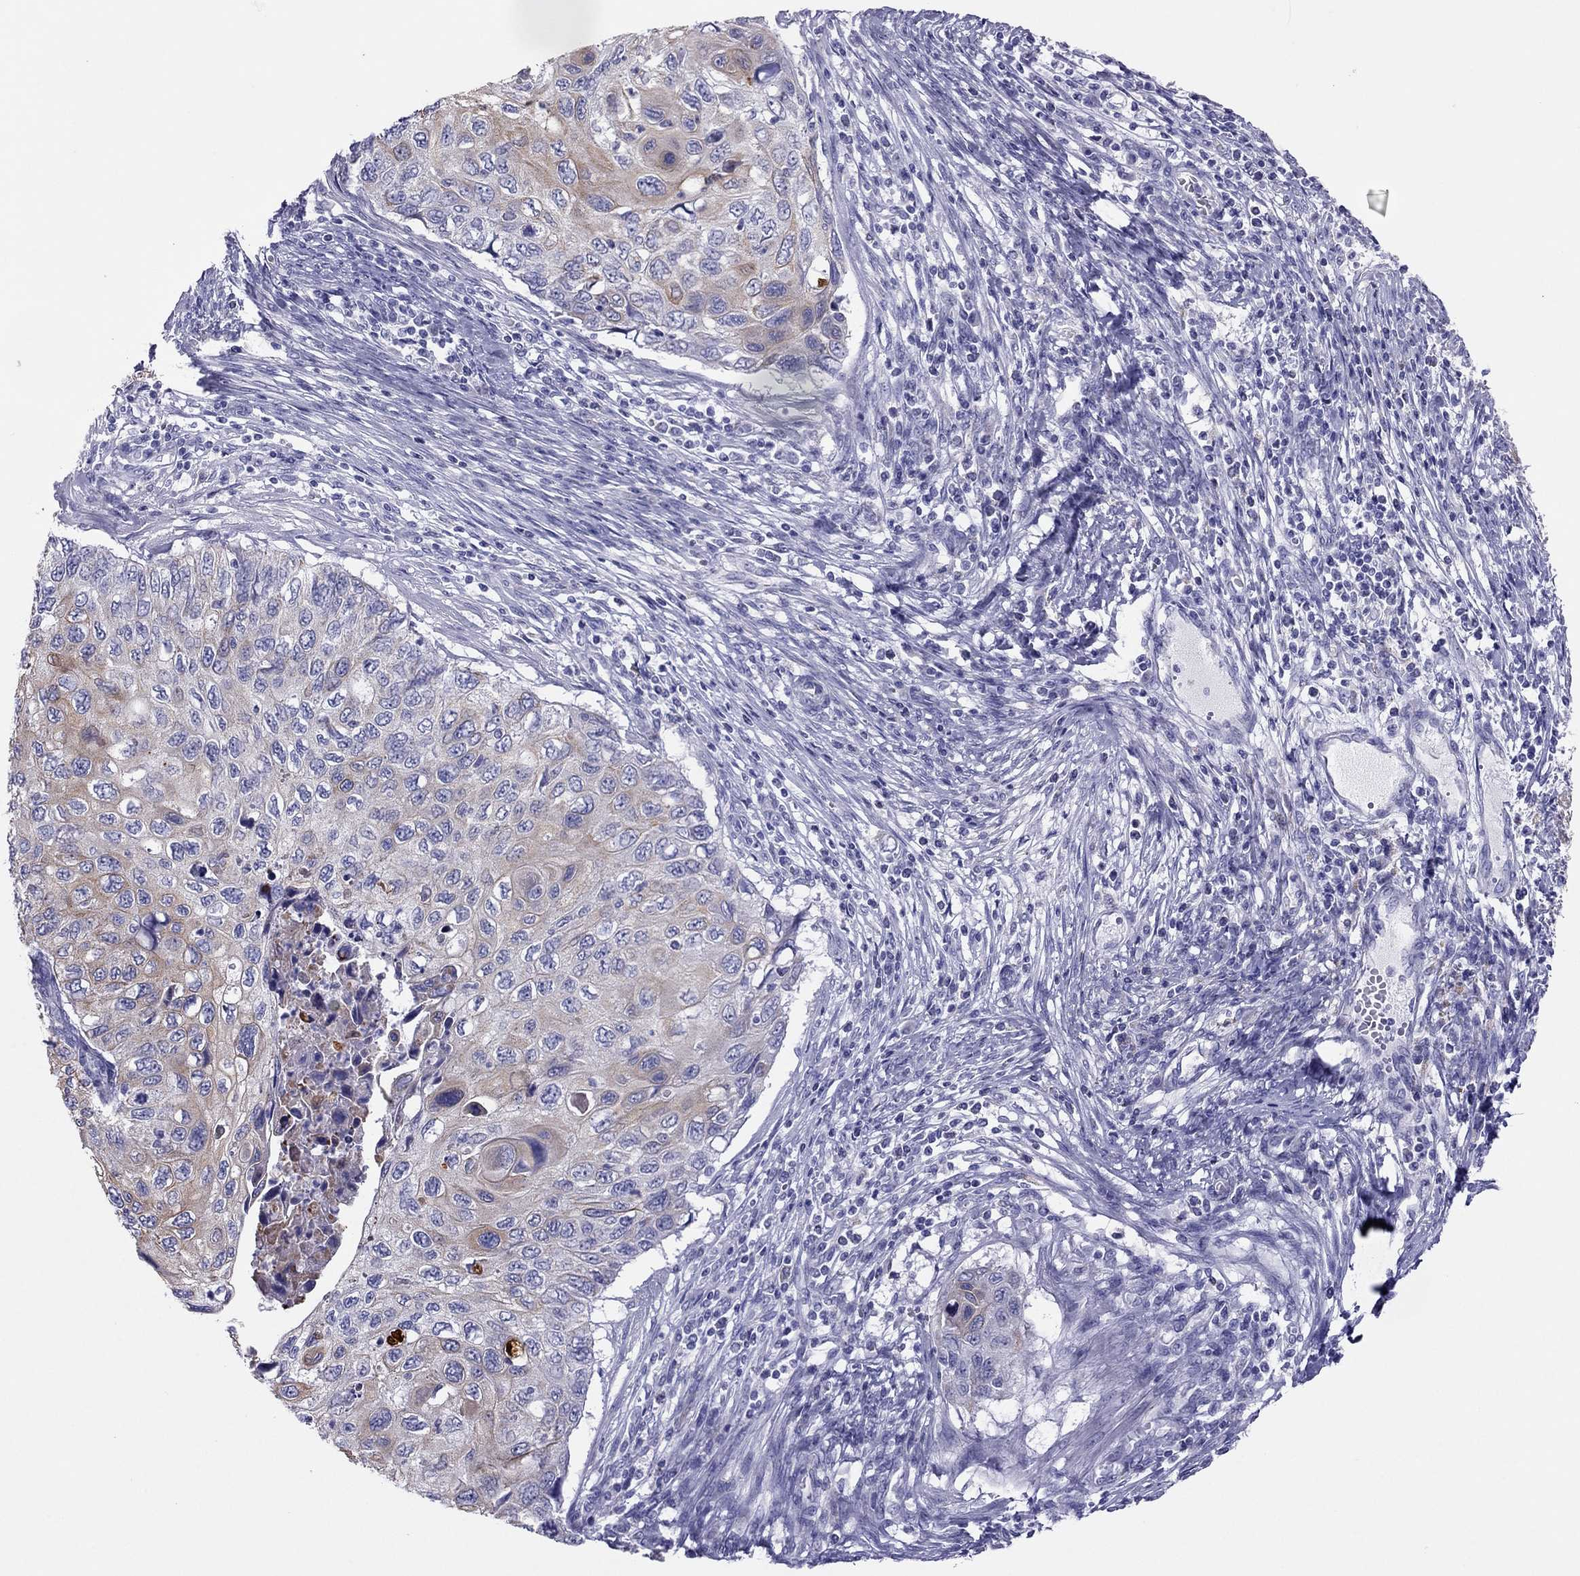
{"staining": {"intensity": "weak", "quantity": "25%-75%", "location": "cytoplasmic/membranous"}, "tissue": "cervical cancer", "cell_type": "Tumor cells", "image_type": "cancer", "snomed": [{"axis": "morphology", "description": "Squamous cell carcinoma, NOS"}, {"axis": "topography", "description": "Cervix"}], "caption": "Tumor cells show low levels of weak cytoplasmic/membranous expression in approximately 25%-75% of cells in squamous cell carcinoma (cervical). The staining was performed using DAB to visualize the protein expression in brown, while the nuclei were stained in blue with hematoxylin (Magnification: 20x).", "gene": "MAEL", "patient": {"sex": "female", "age": 70}}